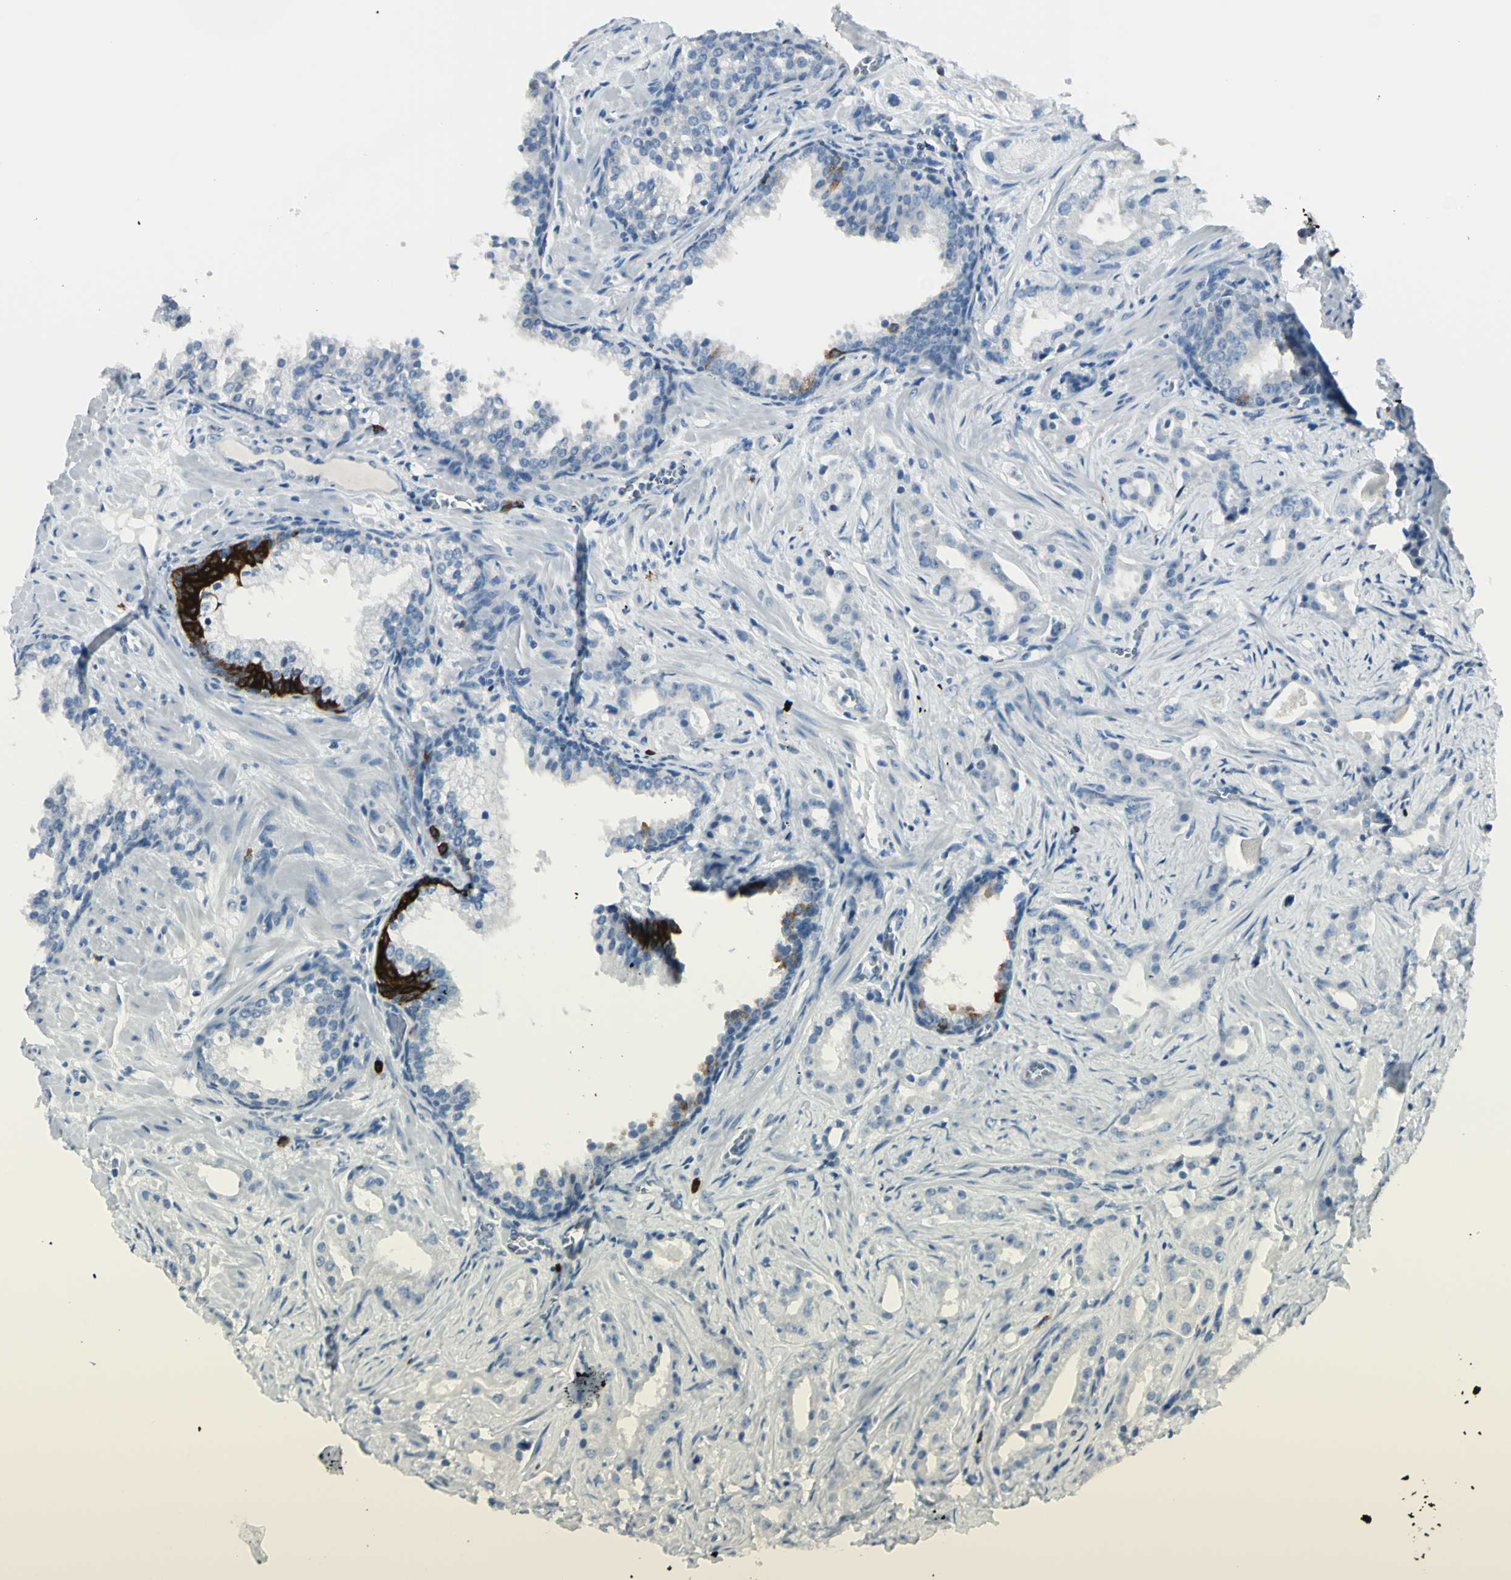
{"staining": {"intensity": "negative", "quantity": "none", "location": "none"}, "tissue": "prostate cancer", "cell_type": "Tumor cells", "image_type": "cancer", "snomed": [{"axis": "morphology", "description": "Adenocarcinoma, Low grade"}, {"axis": "topography", "description": "Prostate"}], "caption": "An IHC histopathology image of prostate cancer (low-grade adenocarcinoma) is shown. There is no staining in tumor cells of prostate cancer (low-grade adenocarcinoma).", "gene": "DLG4", "patient": {"sex": "male", "age": 59}}